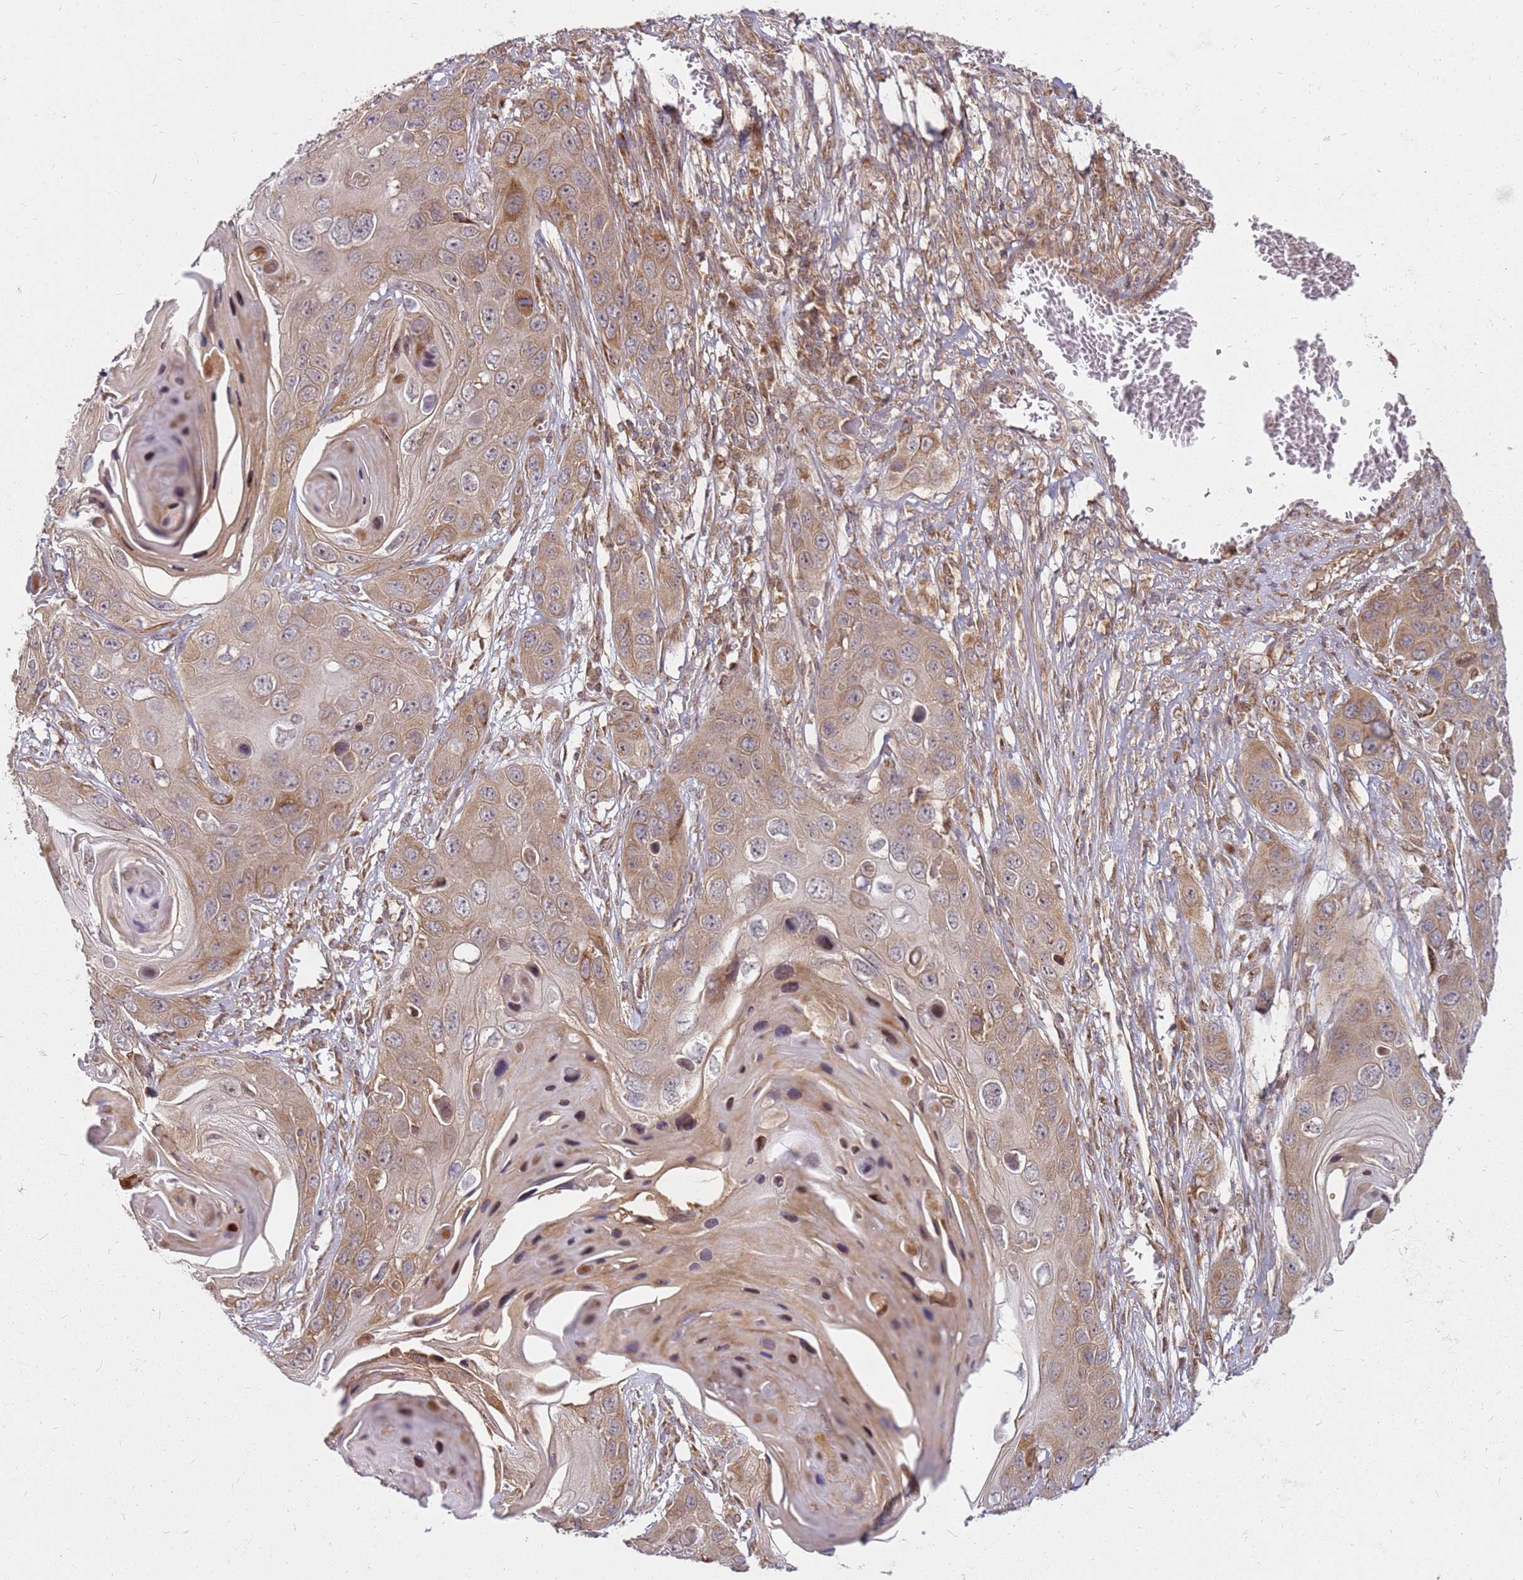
{"staining": {"intensity": "moderate", "quantity": ">75%", "location": "cytoplasmic/membranous"}, "tissue": "skin cancer", "cell_type": "Tumor cells", "image_type": "cancer", "snomed": [{"axis": "morphology", "description": "Squamous cell carcinoma, NOS"}, {"axis": "topography", "description": "Skin"}], "caption": "About >75% of tumor cells in squamous cell carcinoma (skin) demonstrate moderate cytoplasmic/membranous protein expression as visualized by brown immunohistochemical staining.", "gene": "CCDC159", "patient": {"sex": "male", "age": 55}}